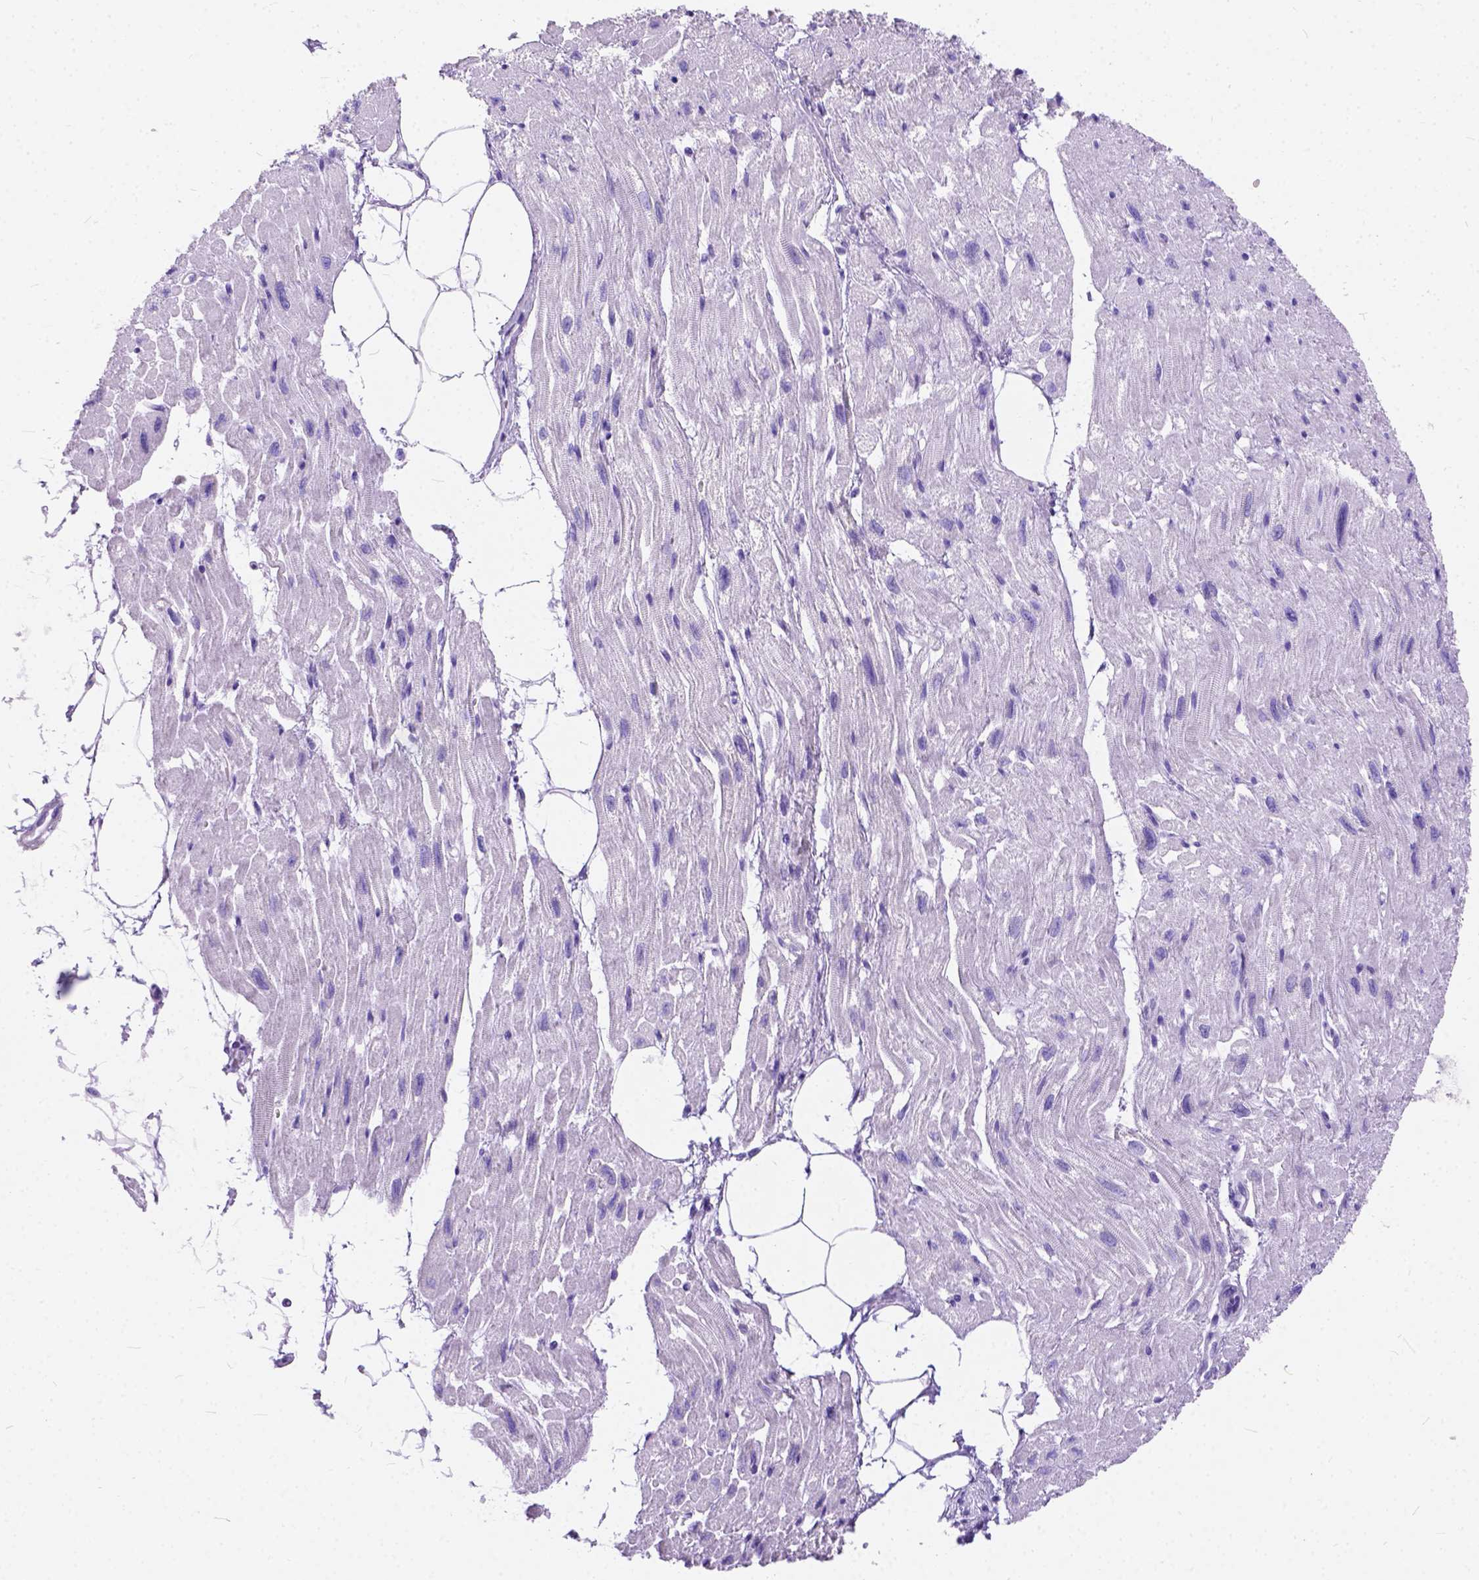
{"staining": {"intensity": "negative", "quantity": "none", "location": "none"}, "tissue": "heart muscle", "cell_type": "Cardiomyocytes", "image_type": "normal", "snomed": [{"axis": "morphology", "description": "Normal tissue, NOS"}, {"axis": "topography", "description": "Heart"}], "caption": "Heart muscle was stained to show a protein in brown. There is no significant expression in cardiomyocytes. (DAB immunohistochemistry, high magnification).", "gene": "C1QTNF3", "patient": {"sex": "female", "age": 62}}